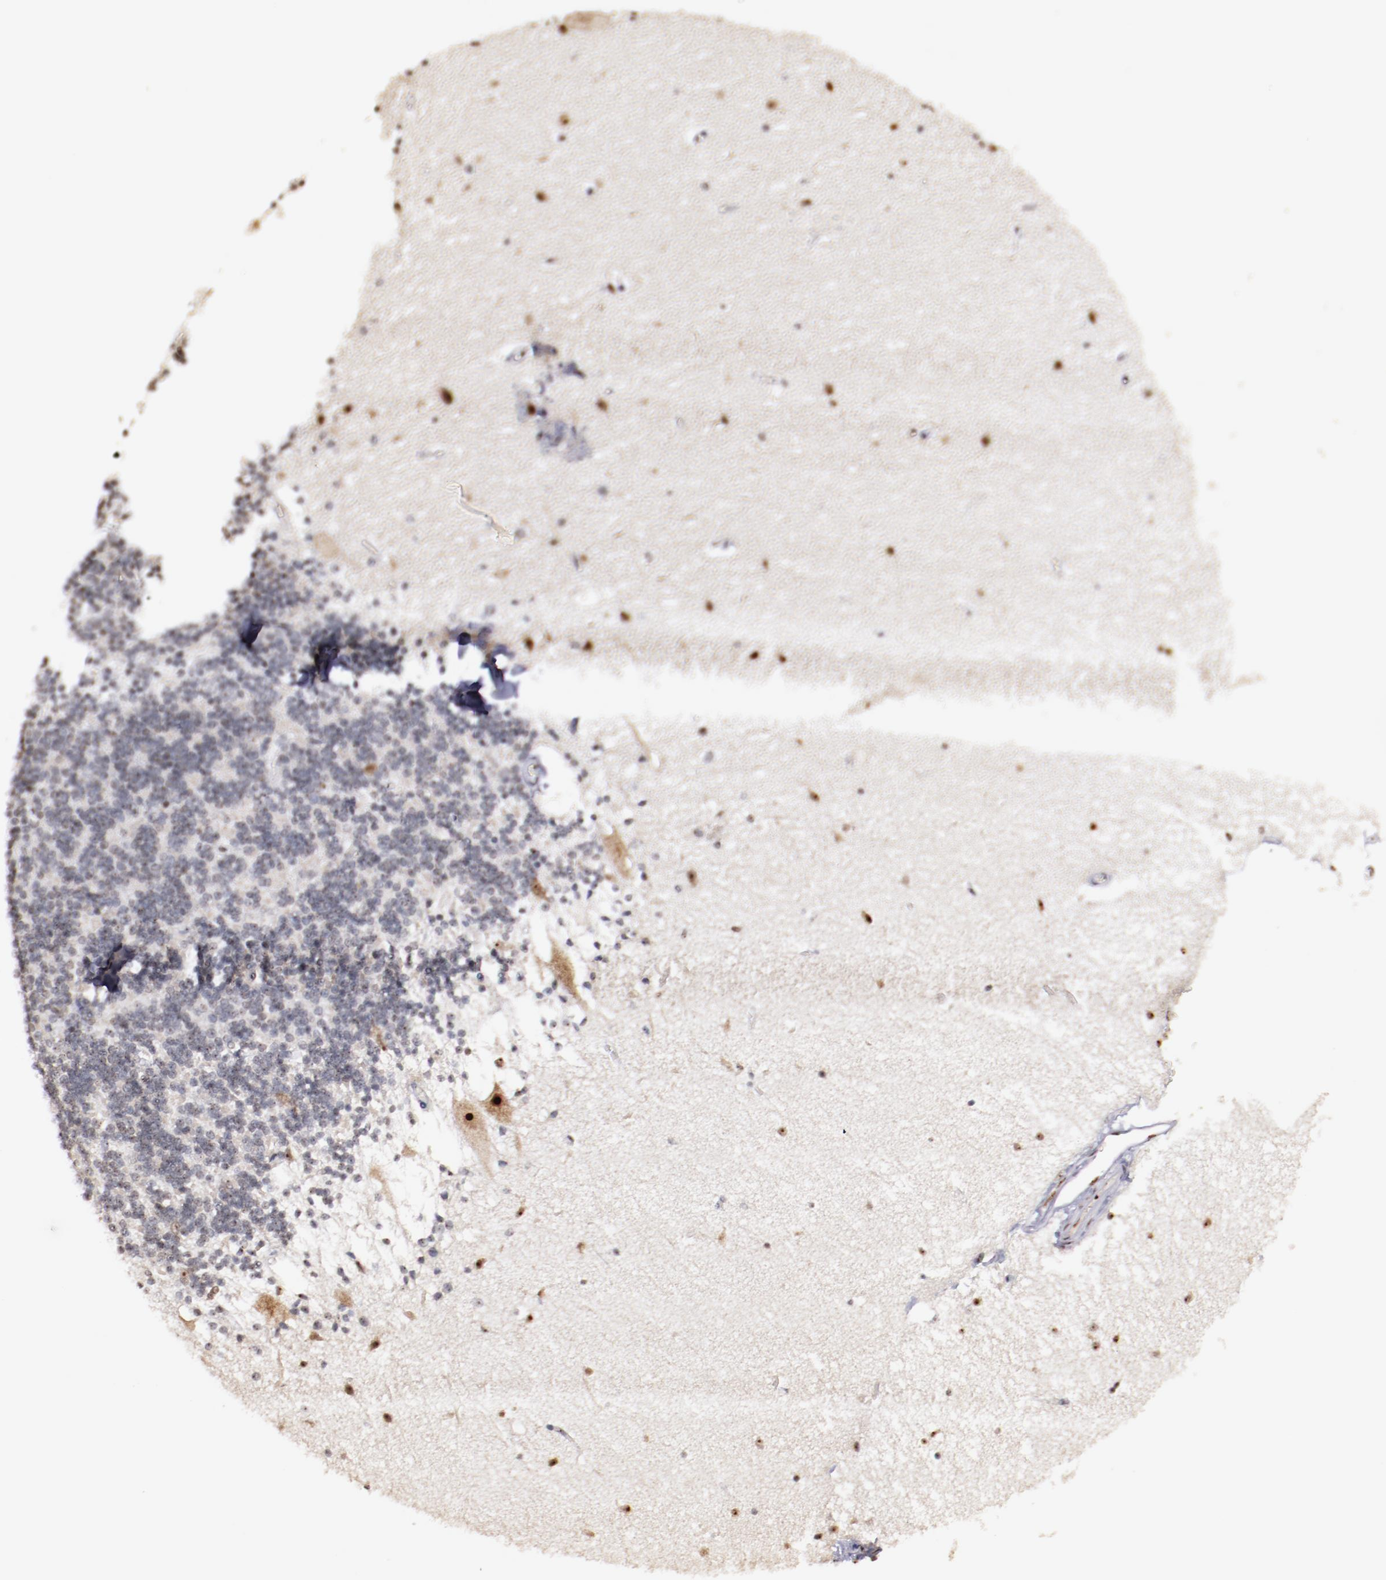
{"staining": {"intensity": "moderate", "quantity": "25%-75%", "location": "nuclear"}, "tissue": "cerebellum", "cell_type": "Cells in granular layer", "image_type": "normal", "snomed": [{"axis": "morphology", "description": "Normal tissue, NOS"}, {"axis": "topography", "description": "Cerebellum"}], "caption": "This is a micrograph of IHC staining of unremarkable cerebellum, which shows moderate positivity in the nuclear of cells in granular layer.", "gene": "DDX24", "patient": {"sex": "female", "age": 54}}